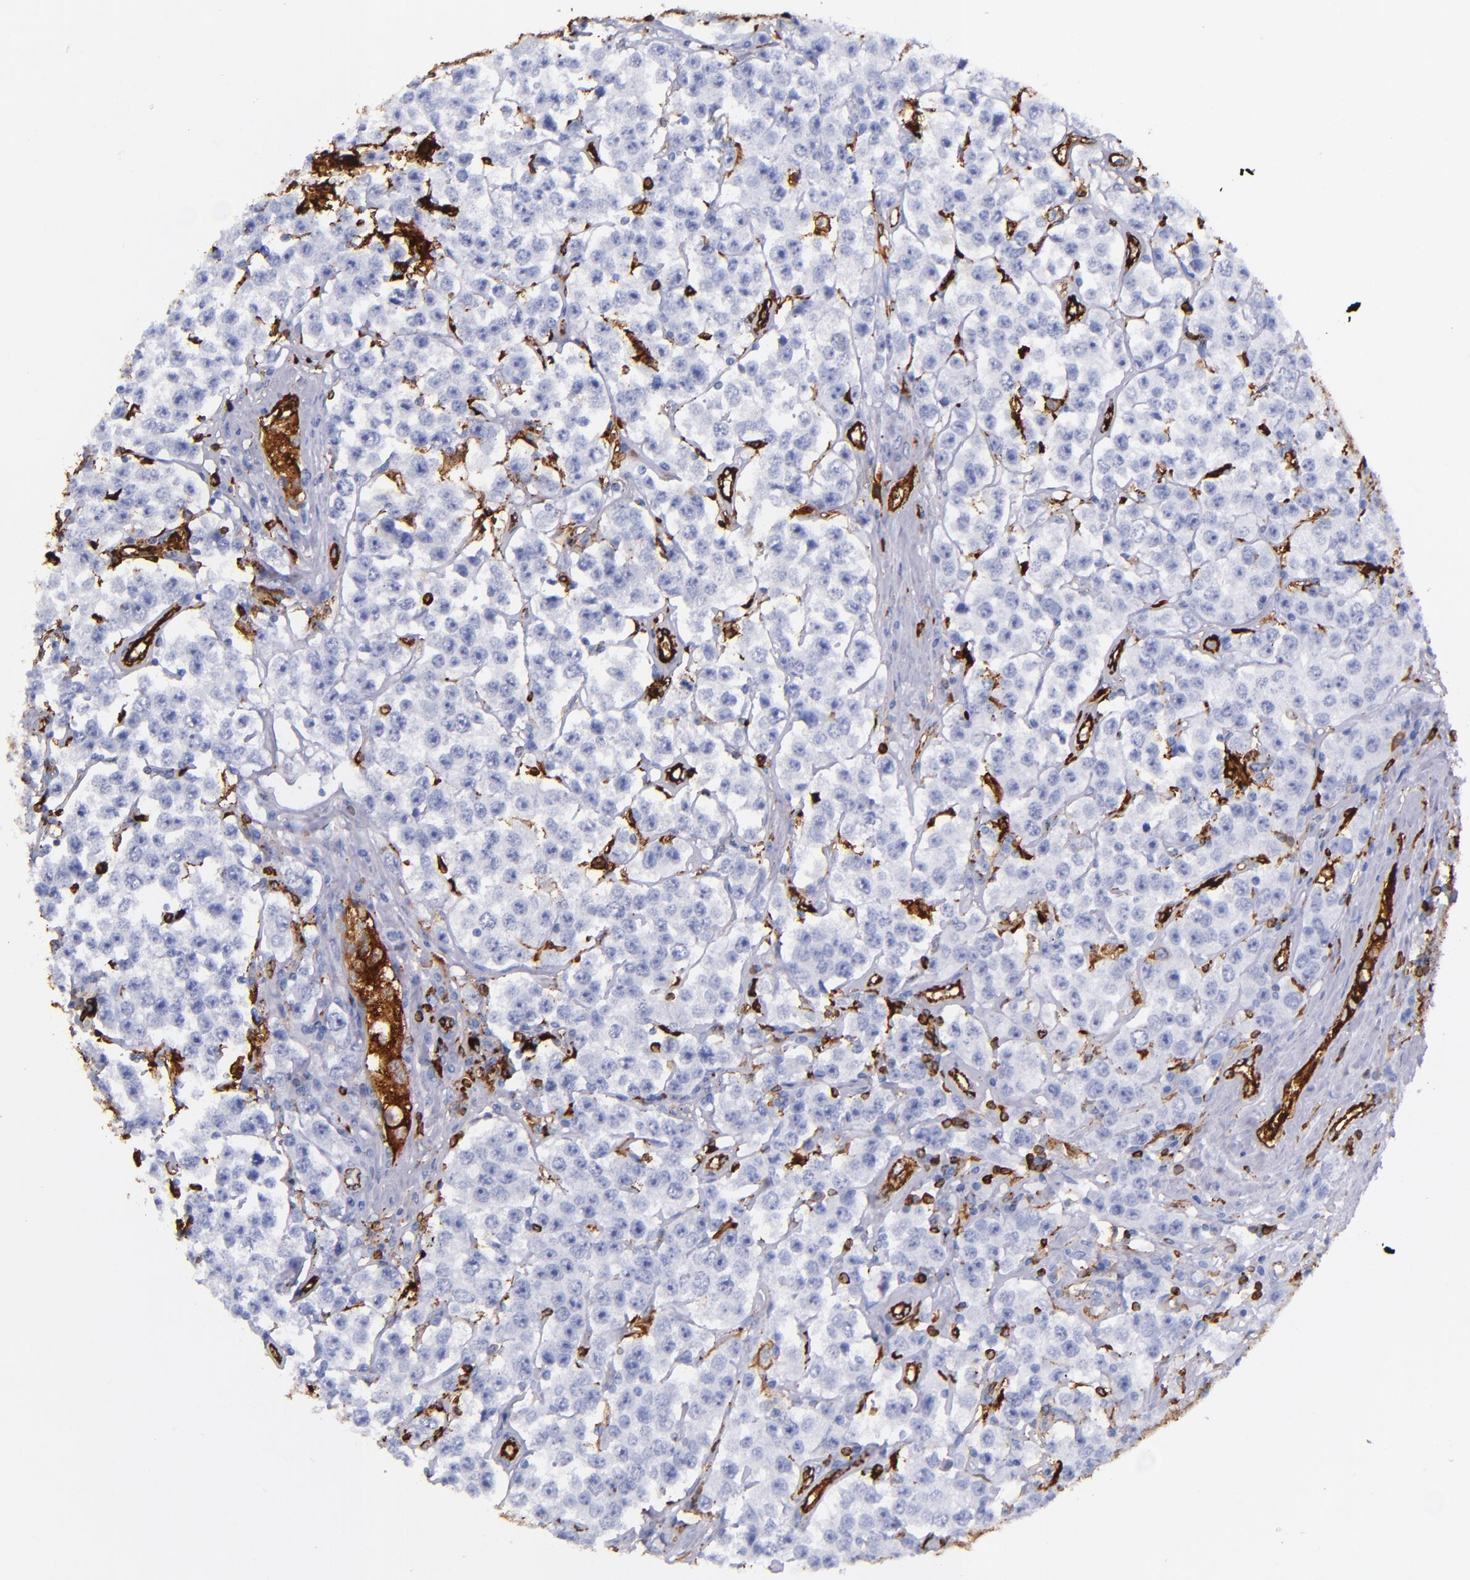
{"staining": {"intensity": "negative", "quantity": "none", "location": "none"}, "tissue": "testis cancer", "cell_type": "Tumor cells", "image_type": "cancer", "snomed": [{"axis": "morphology", "description": "Seminoma, NOS"}, {"axis": "topography", "description": "Testis"}], "caption": "Immunohistochemistry histopathology image of human testis seminoma stained for a protein (brown), which demonstrates no staining in tumor cells.", "gene": "HLA-DRA", "patient": {"sex": "male", "age": 52}}